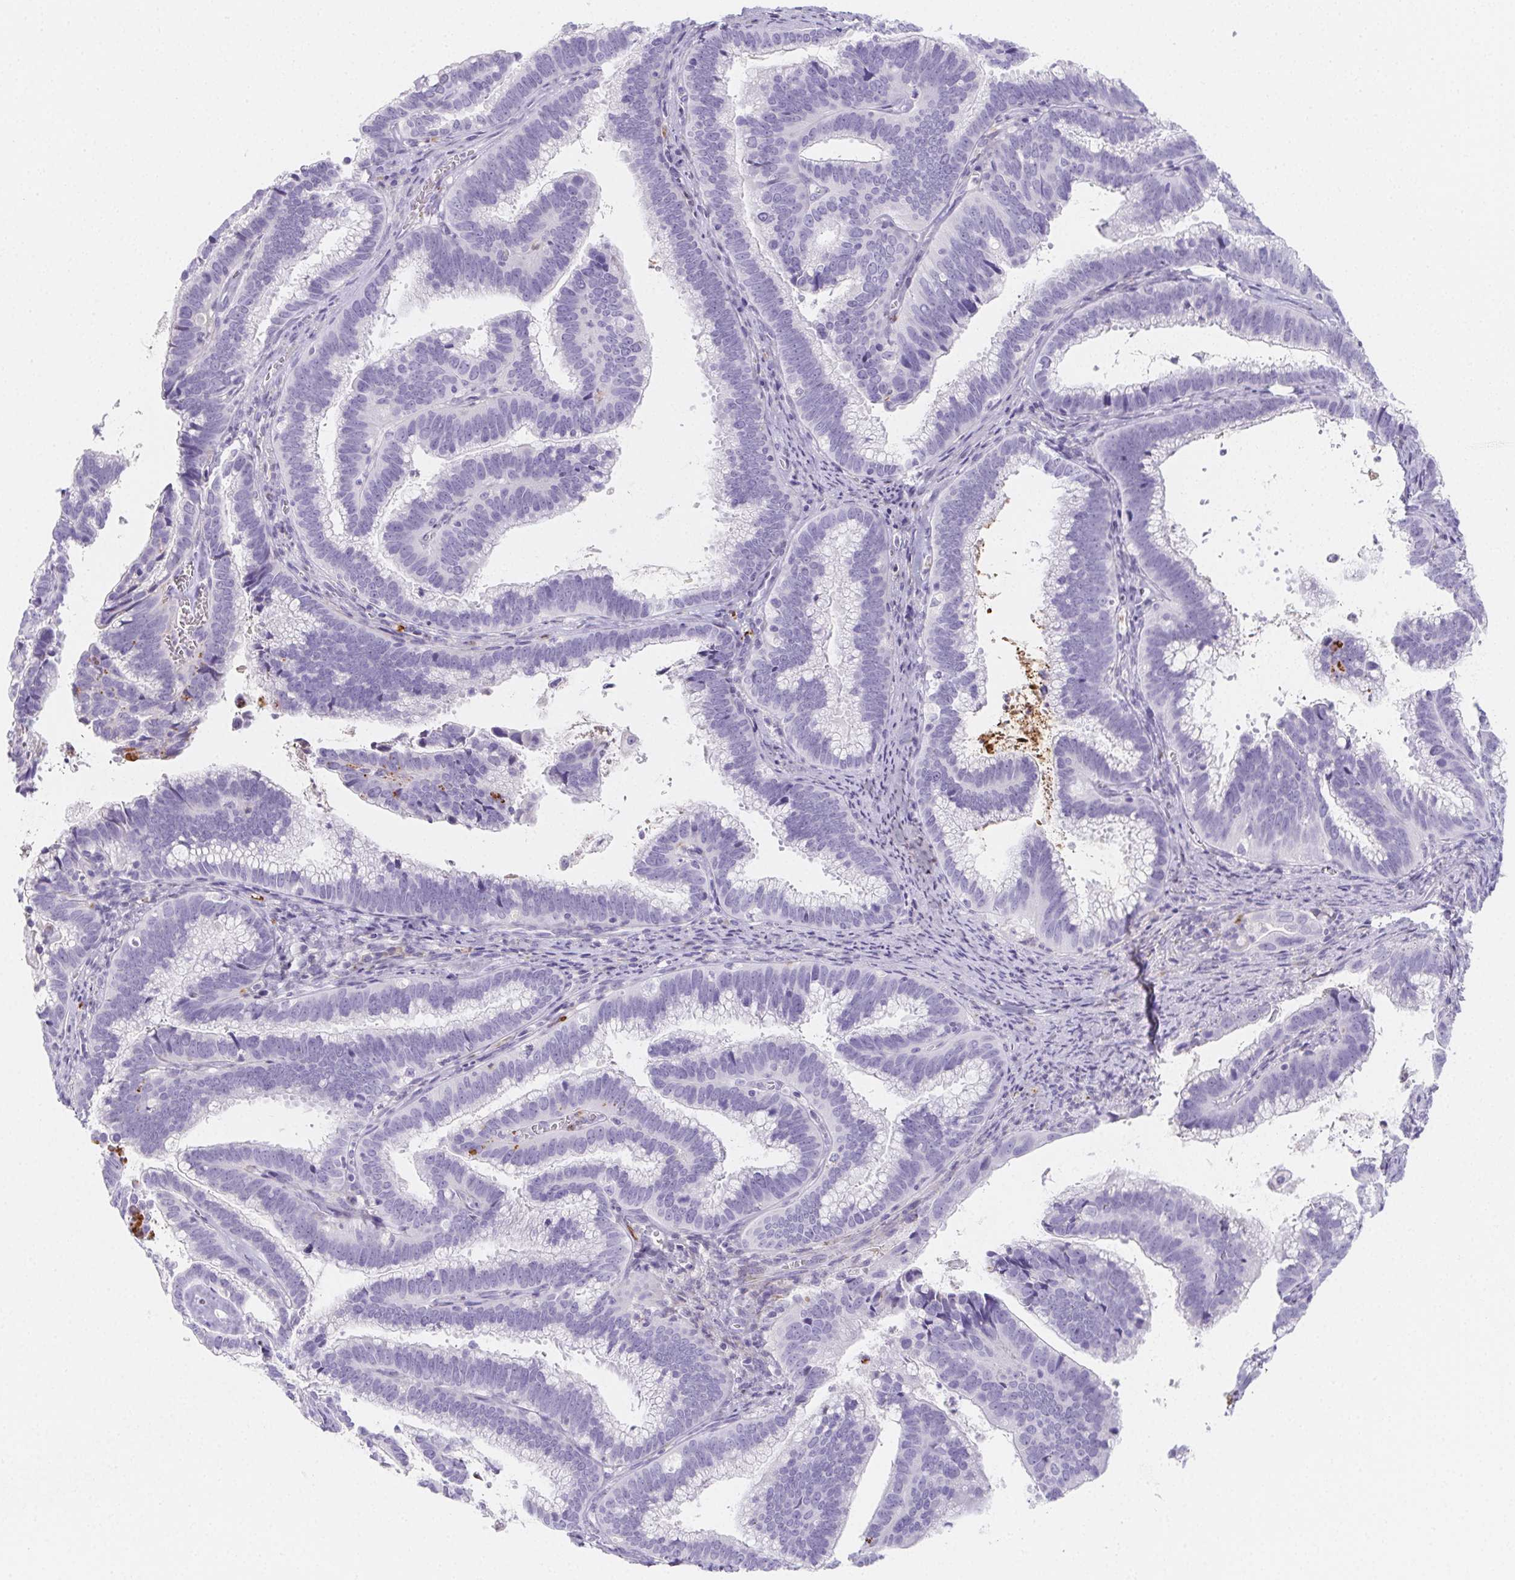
{"staining": {"intensity": "negative", "quantity": "none", "location": "none"}, "tissue": "cervical cancer", "cell_type": "Tumor cells", "image_type": "cancer", "snomed": [{"axis": "morphology", "description": "Adenocarcinoma, NOS"}, {"axis": "topography", "description": "Cervix"}], "caption": "IHC micrograph of neoplastic tissue: adenocarcinoma (cervical) stained with DAB demonstrates no significant protein positivity in tumor cells.", "gene": "ITIH2", "patient": {"sex": "female", "age": 61}}